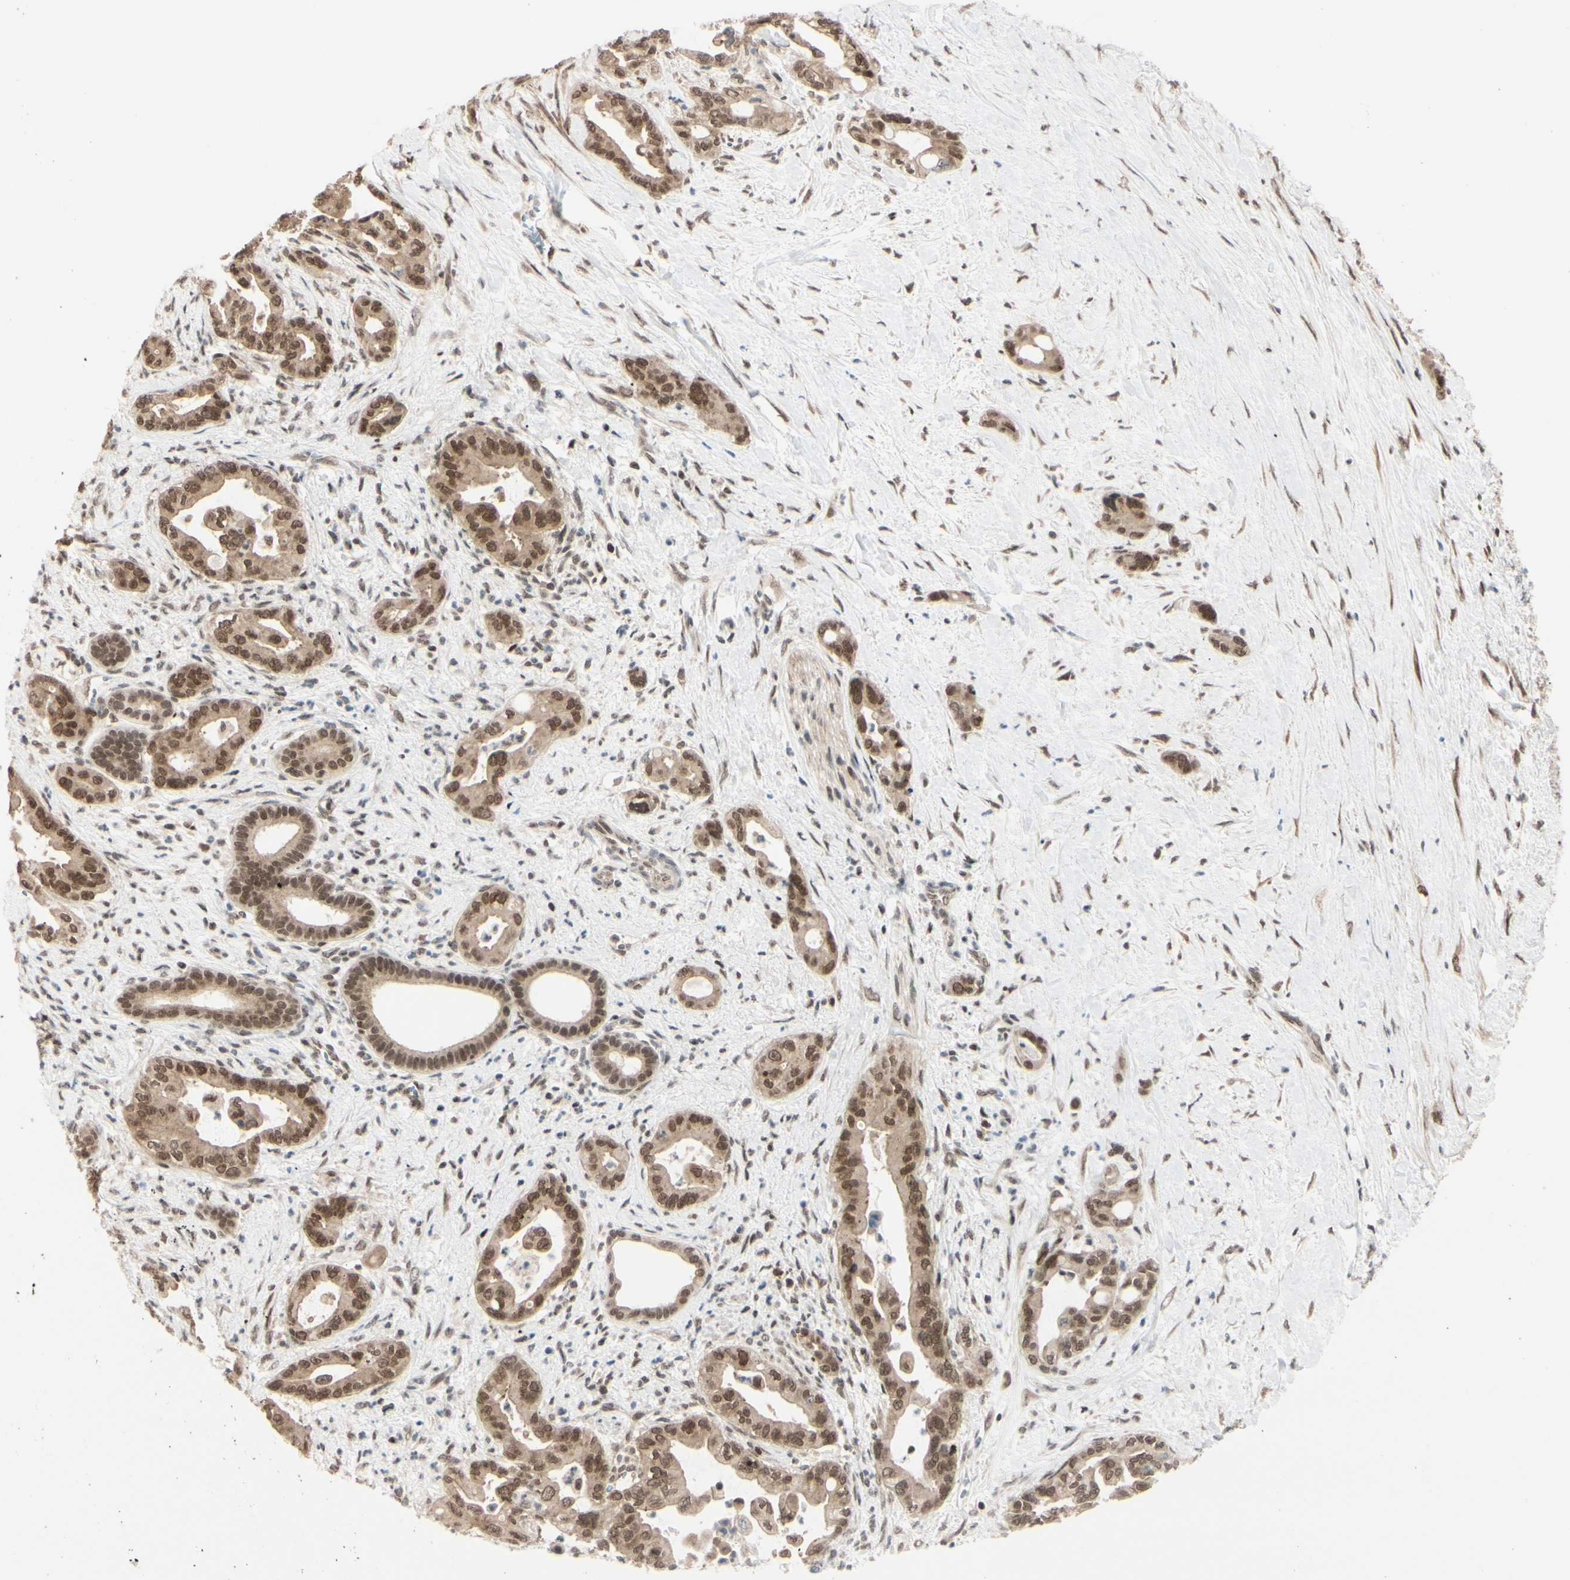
{"staining": {"intensity": "moderate", "quantity": ">75%", "location": "cytoplasmic/membranous,nuclear"}, "tissue": "pancreatic cancer", "cell_type": "Tumor cells", "image_type": "cancer", "snomed": [{"axis": "morphology", "description": "Adenocarcinoma, NOS"}, {"axis": "topography", "description": "Pancreas"}], "caption": "Adenocarcinoma (pancreatic) tissue displays moderate cytoplasmic/membranous and nuclear positivity in about >75% of tumor cells", "gene": "BRMS1", "patient": {"sex": "male", "age": 70}}